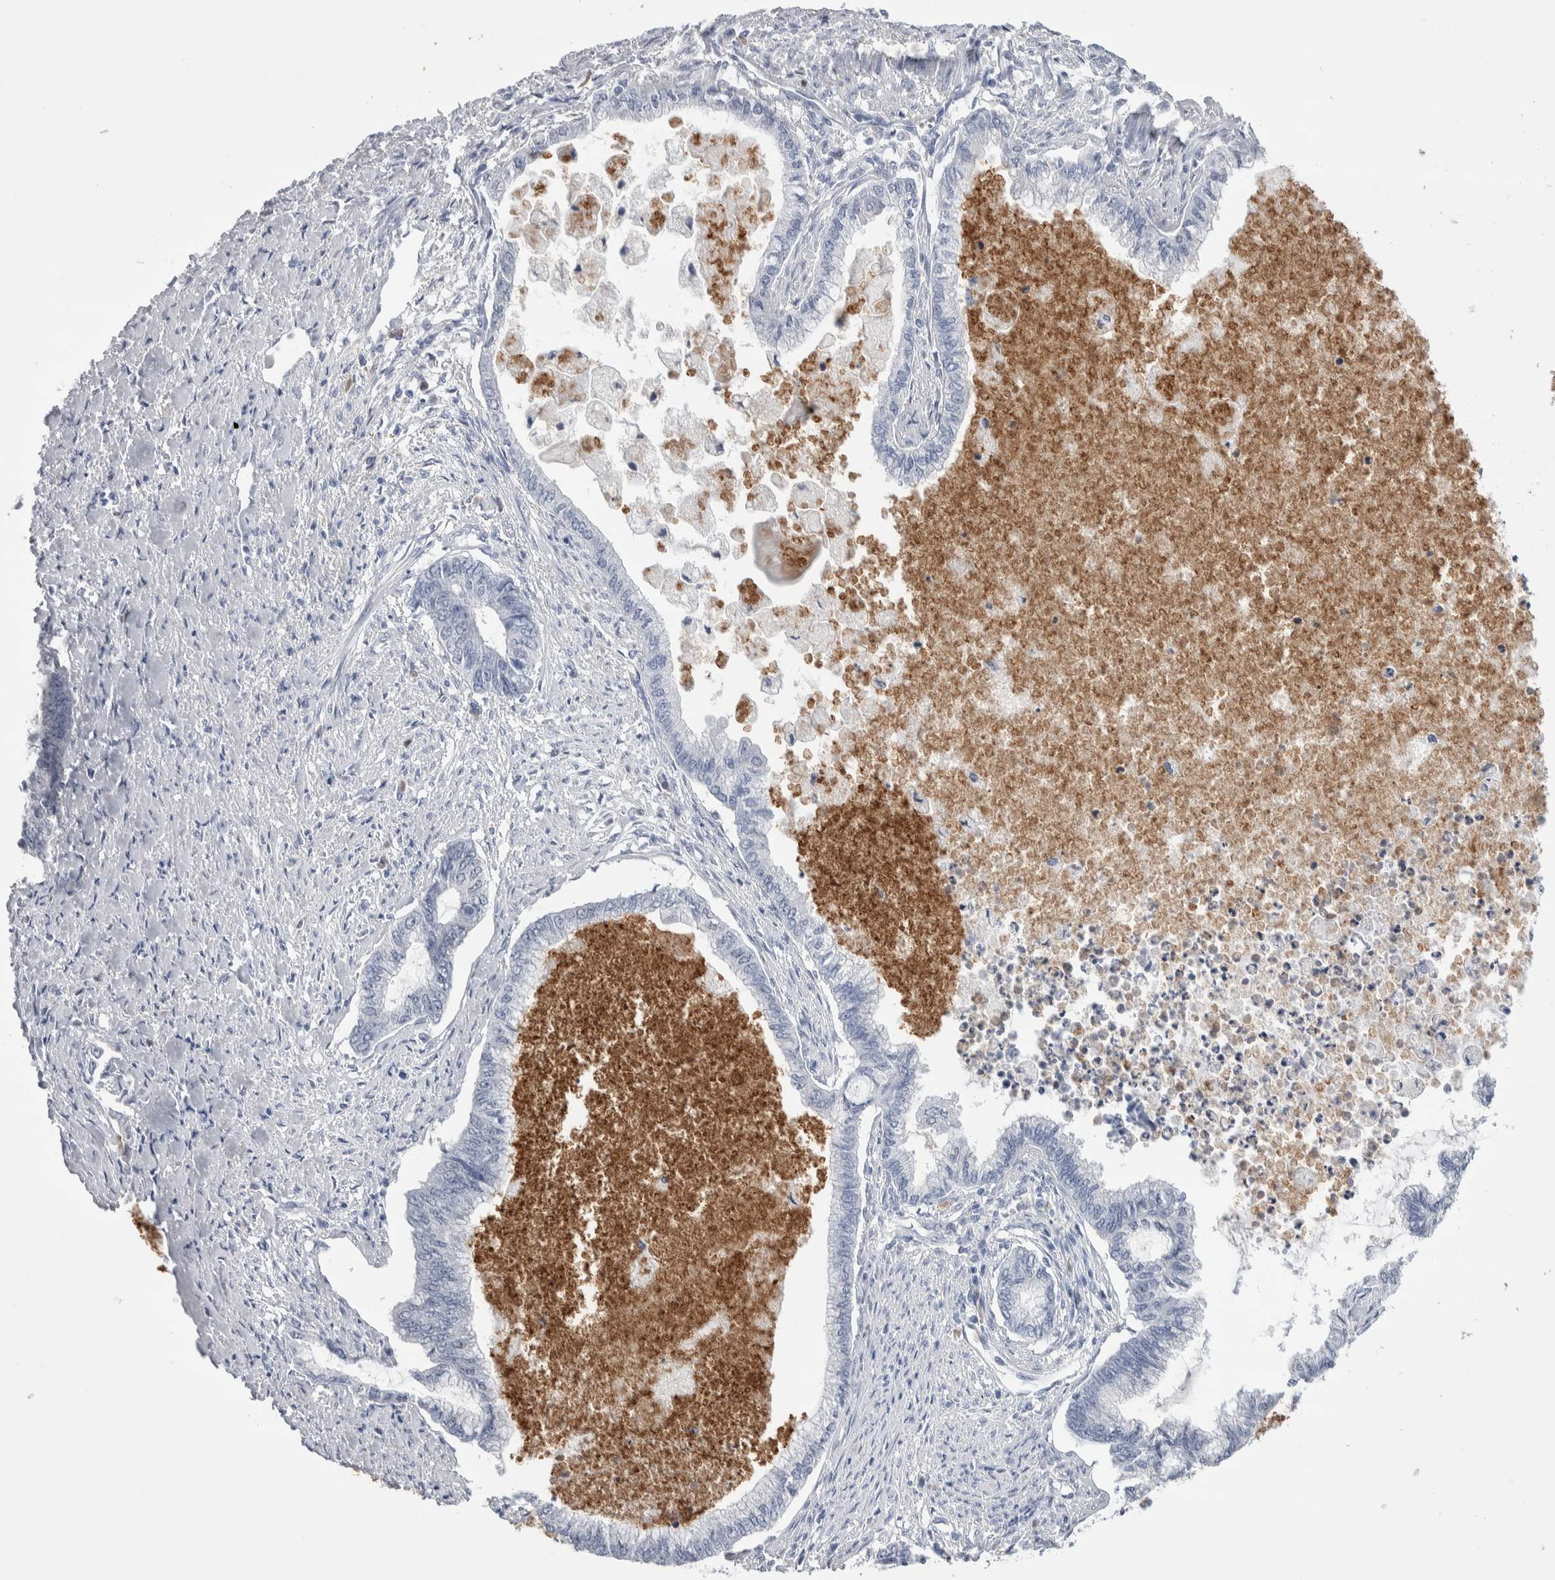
{"staining": {"intensity": "negative", "quantity": "none", "location": "none"}, "tissue": "endometrial cancer", "cell_type": "Tumor cells", "image_type": "cancer", "snomed": [{"axis": "morphology", "description": "Adenocarcinoma, NOS"}, {"axis": "topography", "description": "Endometrium"}], "caption": "Tumor cells are negative for protein expression in human endometrial cancer.", "gene": "LURAP1L", "patient": {"sex": "female", "age": 86}}